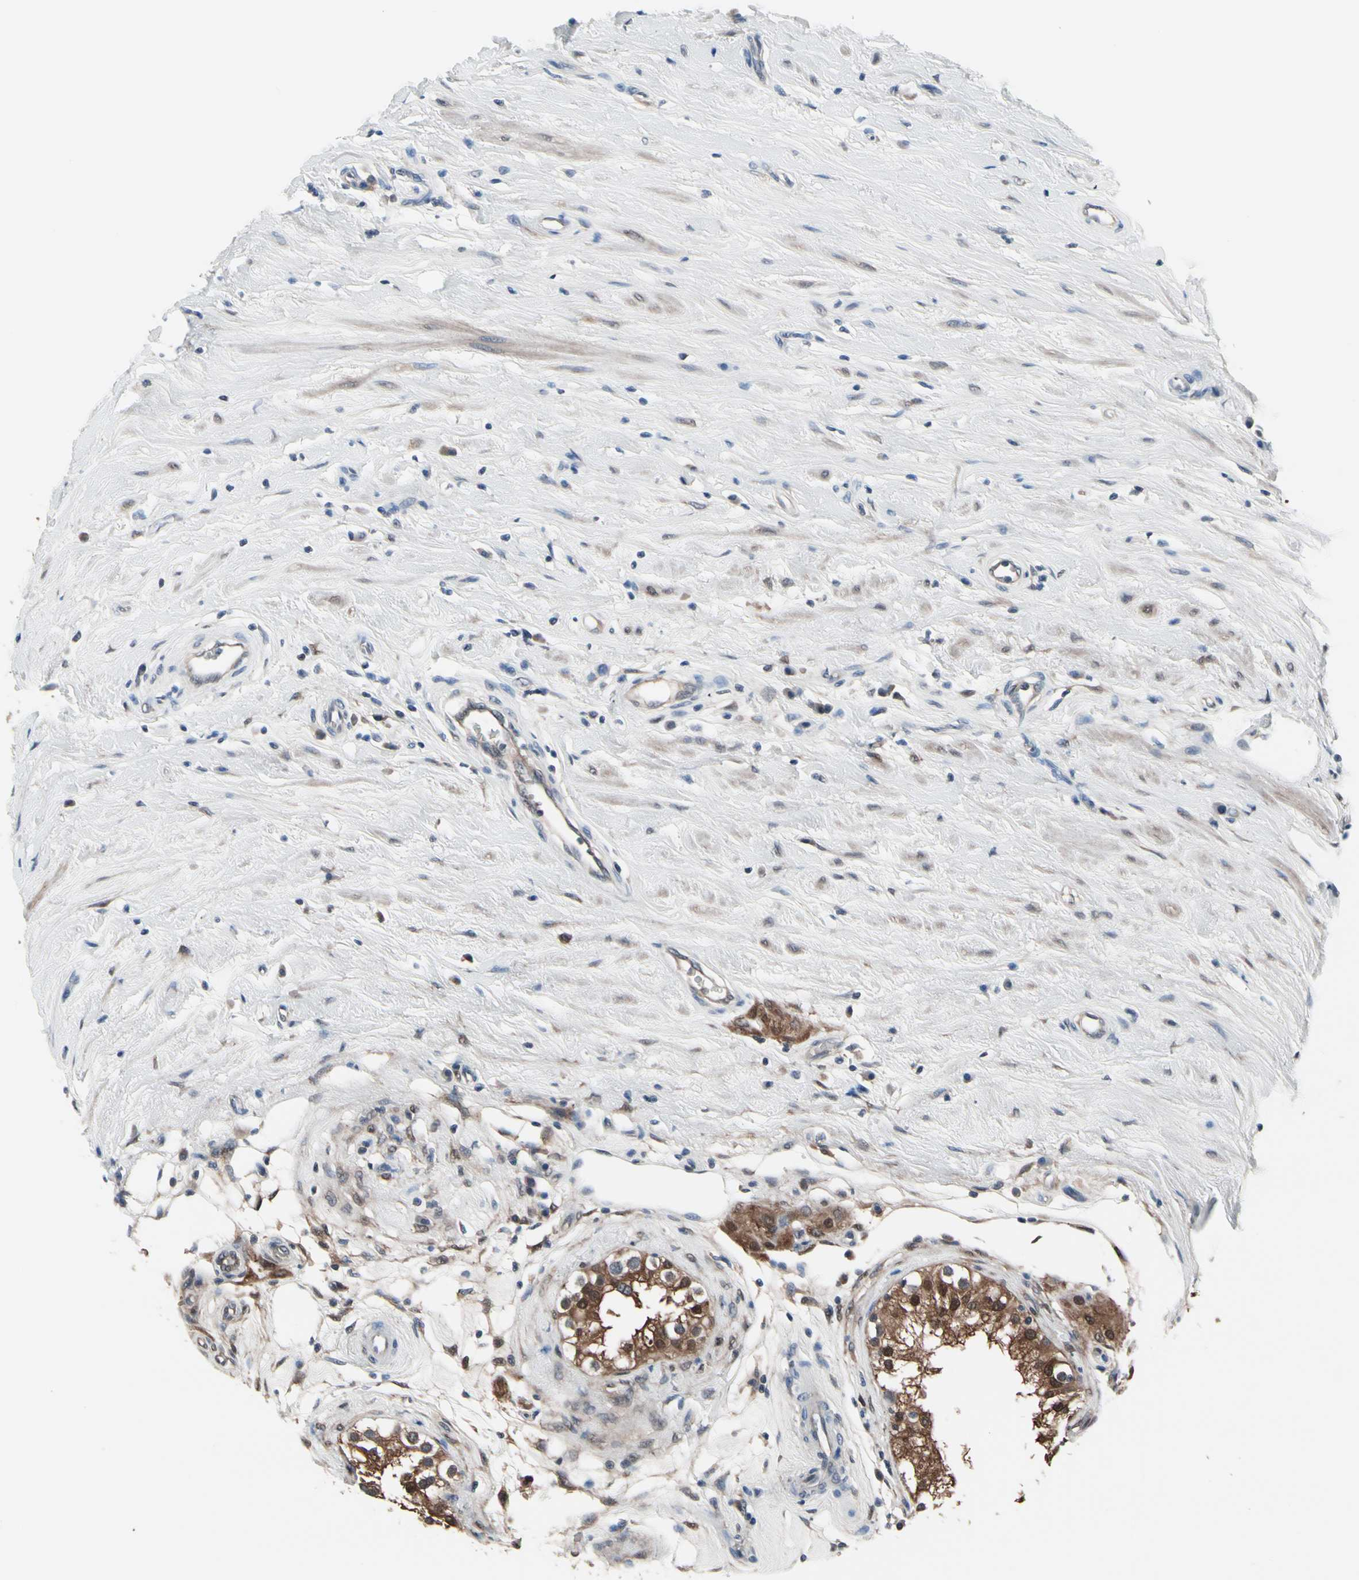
{"staining": {"intensity": "moderate", "quantity": ">75%", "location": "cytoplasmic/membranous,nuclear"}, "tissue": "epididymis", "cell_type": "Glandular cells", "image_type": "normal", "snomed": [{"axis": "morphology", "description": "Normal tissue, NOS"}, {"axis": "morphology", "description": "Inflammation, NOS"}, {"axis": "topography", "description": "Epididymis"}], "caption": "The micrograph demonstrates staining of benign epididymis, revealing moderate cytoplasmic/membranous,nuclear protein staining (brown color) within glandular cells. The staining was performed using DAB to visualize the protein expression in brown, while the nuclei were stained in blue with hematoxylin (Magnification: 20x).", "gene": "PRDX6", "patient": {"sex": "male", "age": 84}}